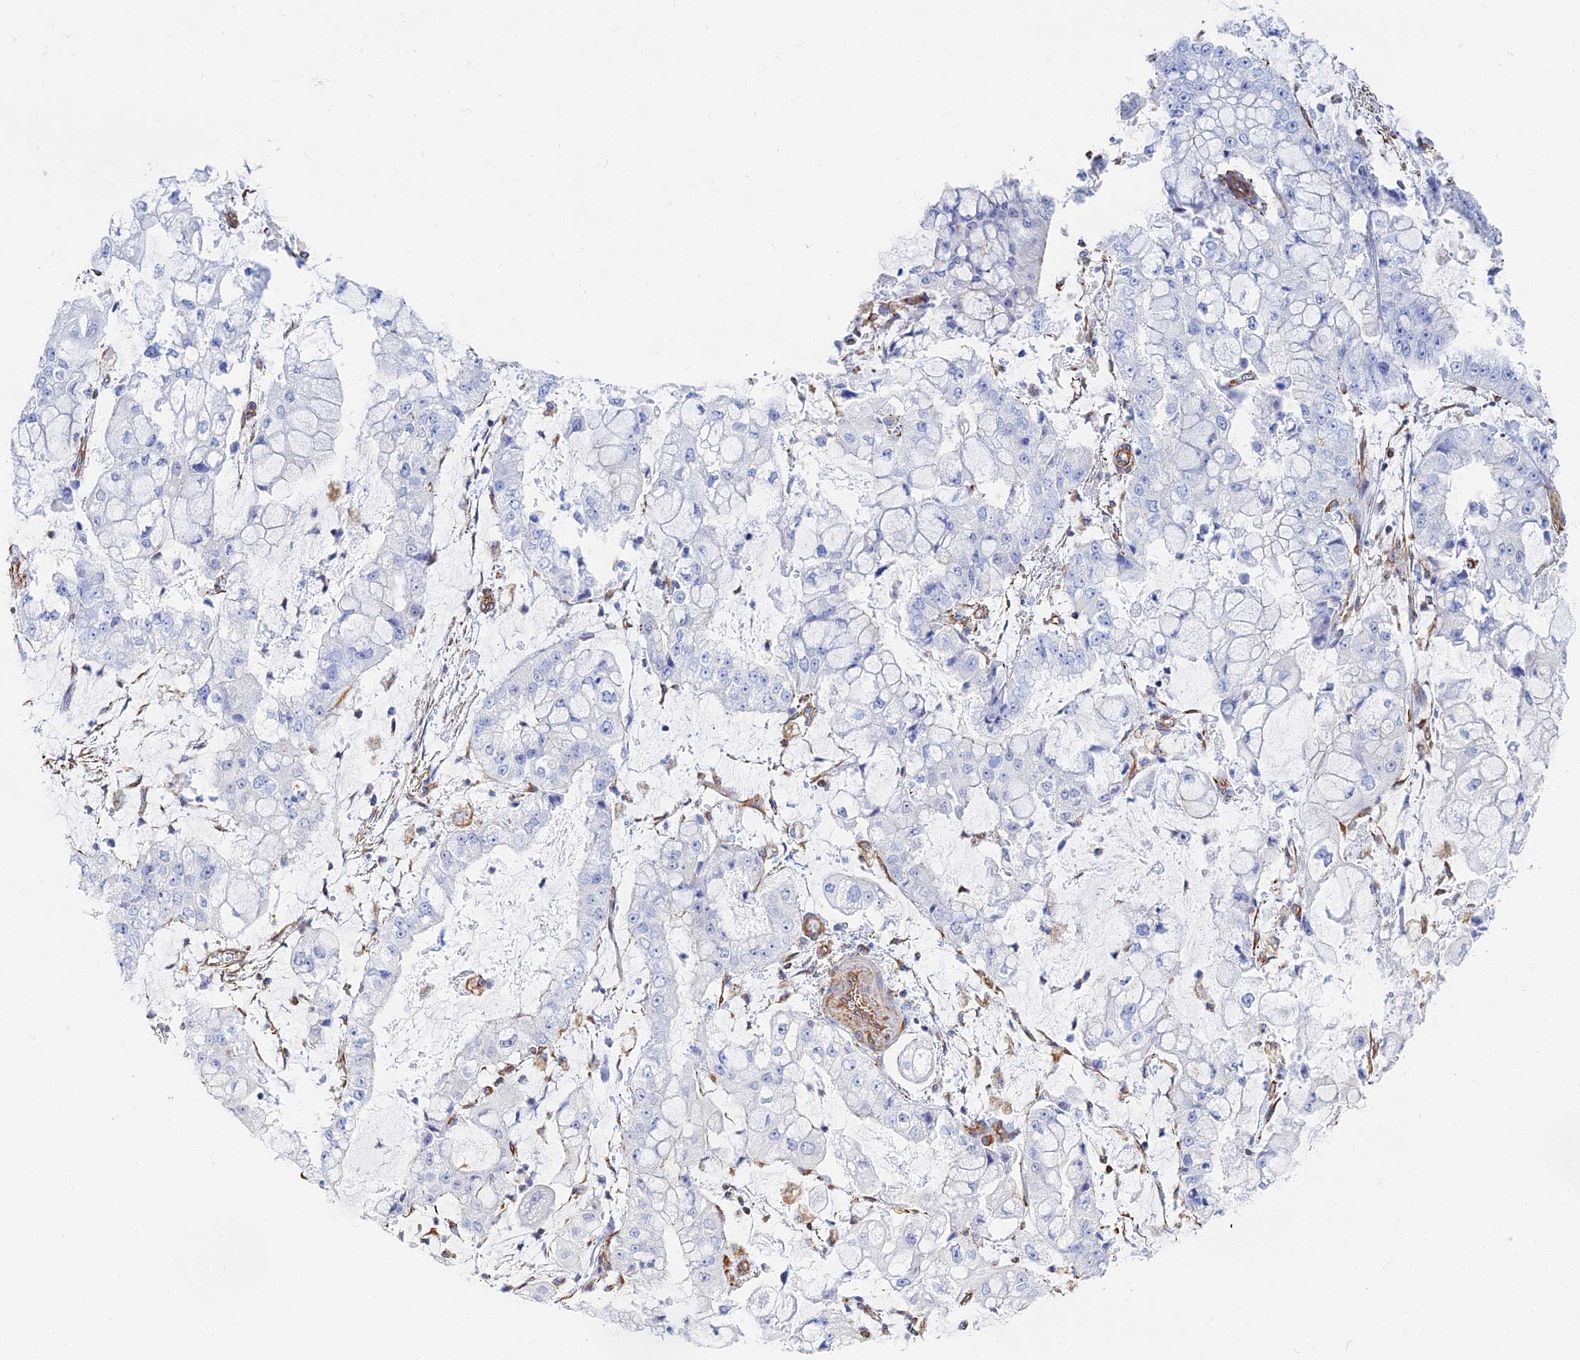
{"staining": {"intensity": "negative", "quantity": "none", "location": "none"}, "tissue": "stomach cancer", "cell_type": "Tumor cells", "image_type": "cancer", "snomed": [{"axis": "morphology", "description": "Adenocarcinoma, NOS"}, {"axis": "topography", "description": "Stomach"}], "caption": "IHC histopathology image of neoplastic tissue: human stomach cancer stained with DAB (3,3'-diaminobenzidine) reveals no significant protein expression in tumor cells.", "gene": "RMC1", "patient": {"sex": "male", "age": 76}}